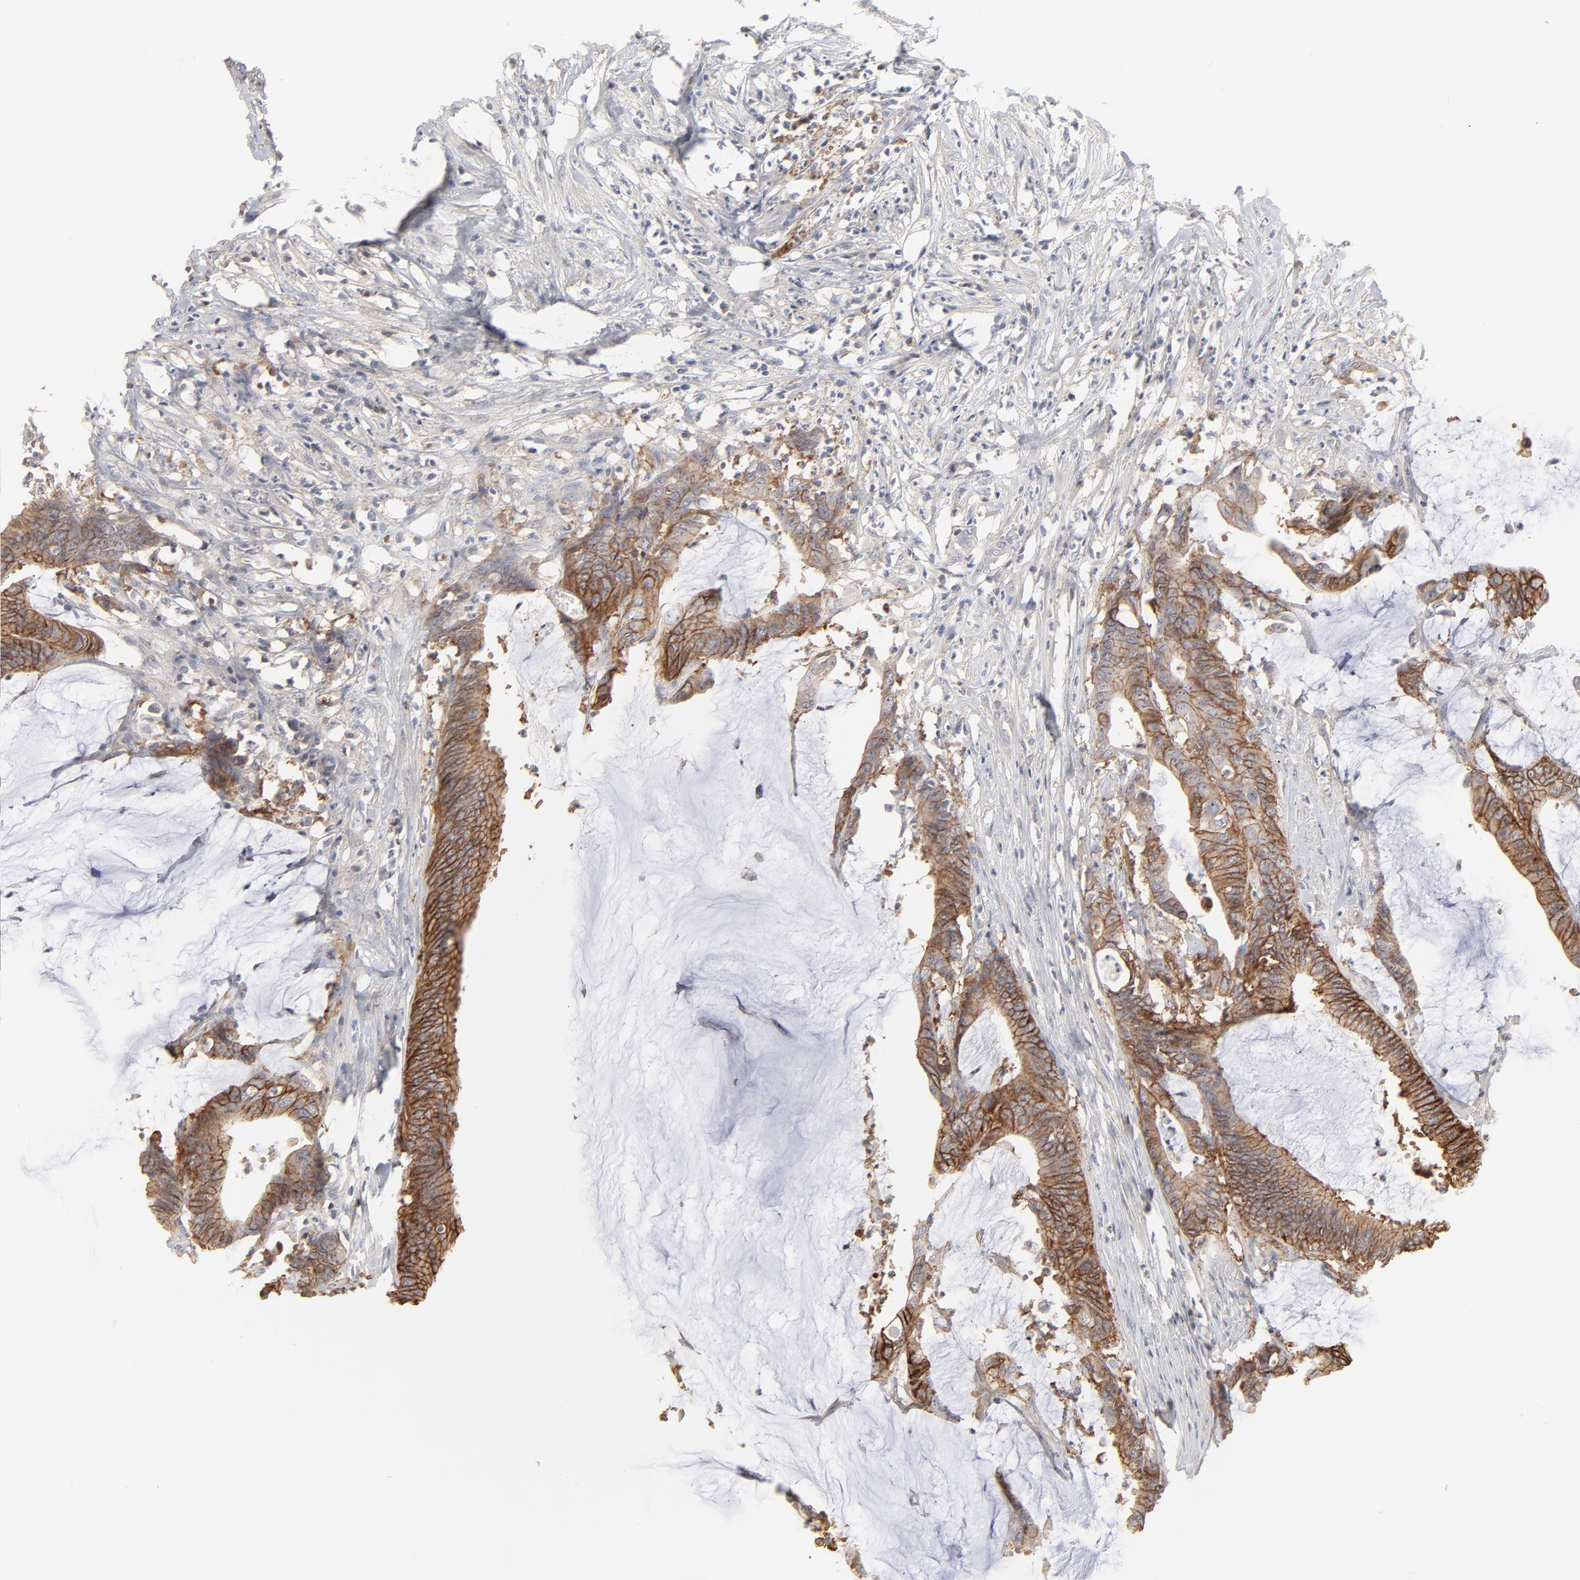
{"staining": {"intensity": "moderate", "quantity": ">75%", "location": "cytoplasmic/membranous"}, "tissue": "colorectal cancer", "cell_type": "Tumor cells", "image_type": "cancer", "snomed": [{"axis": "morphology", "description": "Adenocarcinoma, NOS"}, {"axis": "topography", "description": "Rectum"}], "caption": "Immunohistochemical staining of human colorectal cancer demonstrates medium levels of moderate cytoplasmic/membranous protein staining in approximately >75% of tumor cells. (DAB = brown stain, brightfield microscopy at high magnification).", "gene": "SLC16A1", "patient": {"sex": "female", "age": 66}}